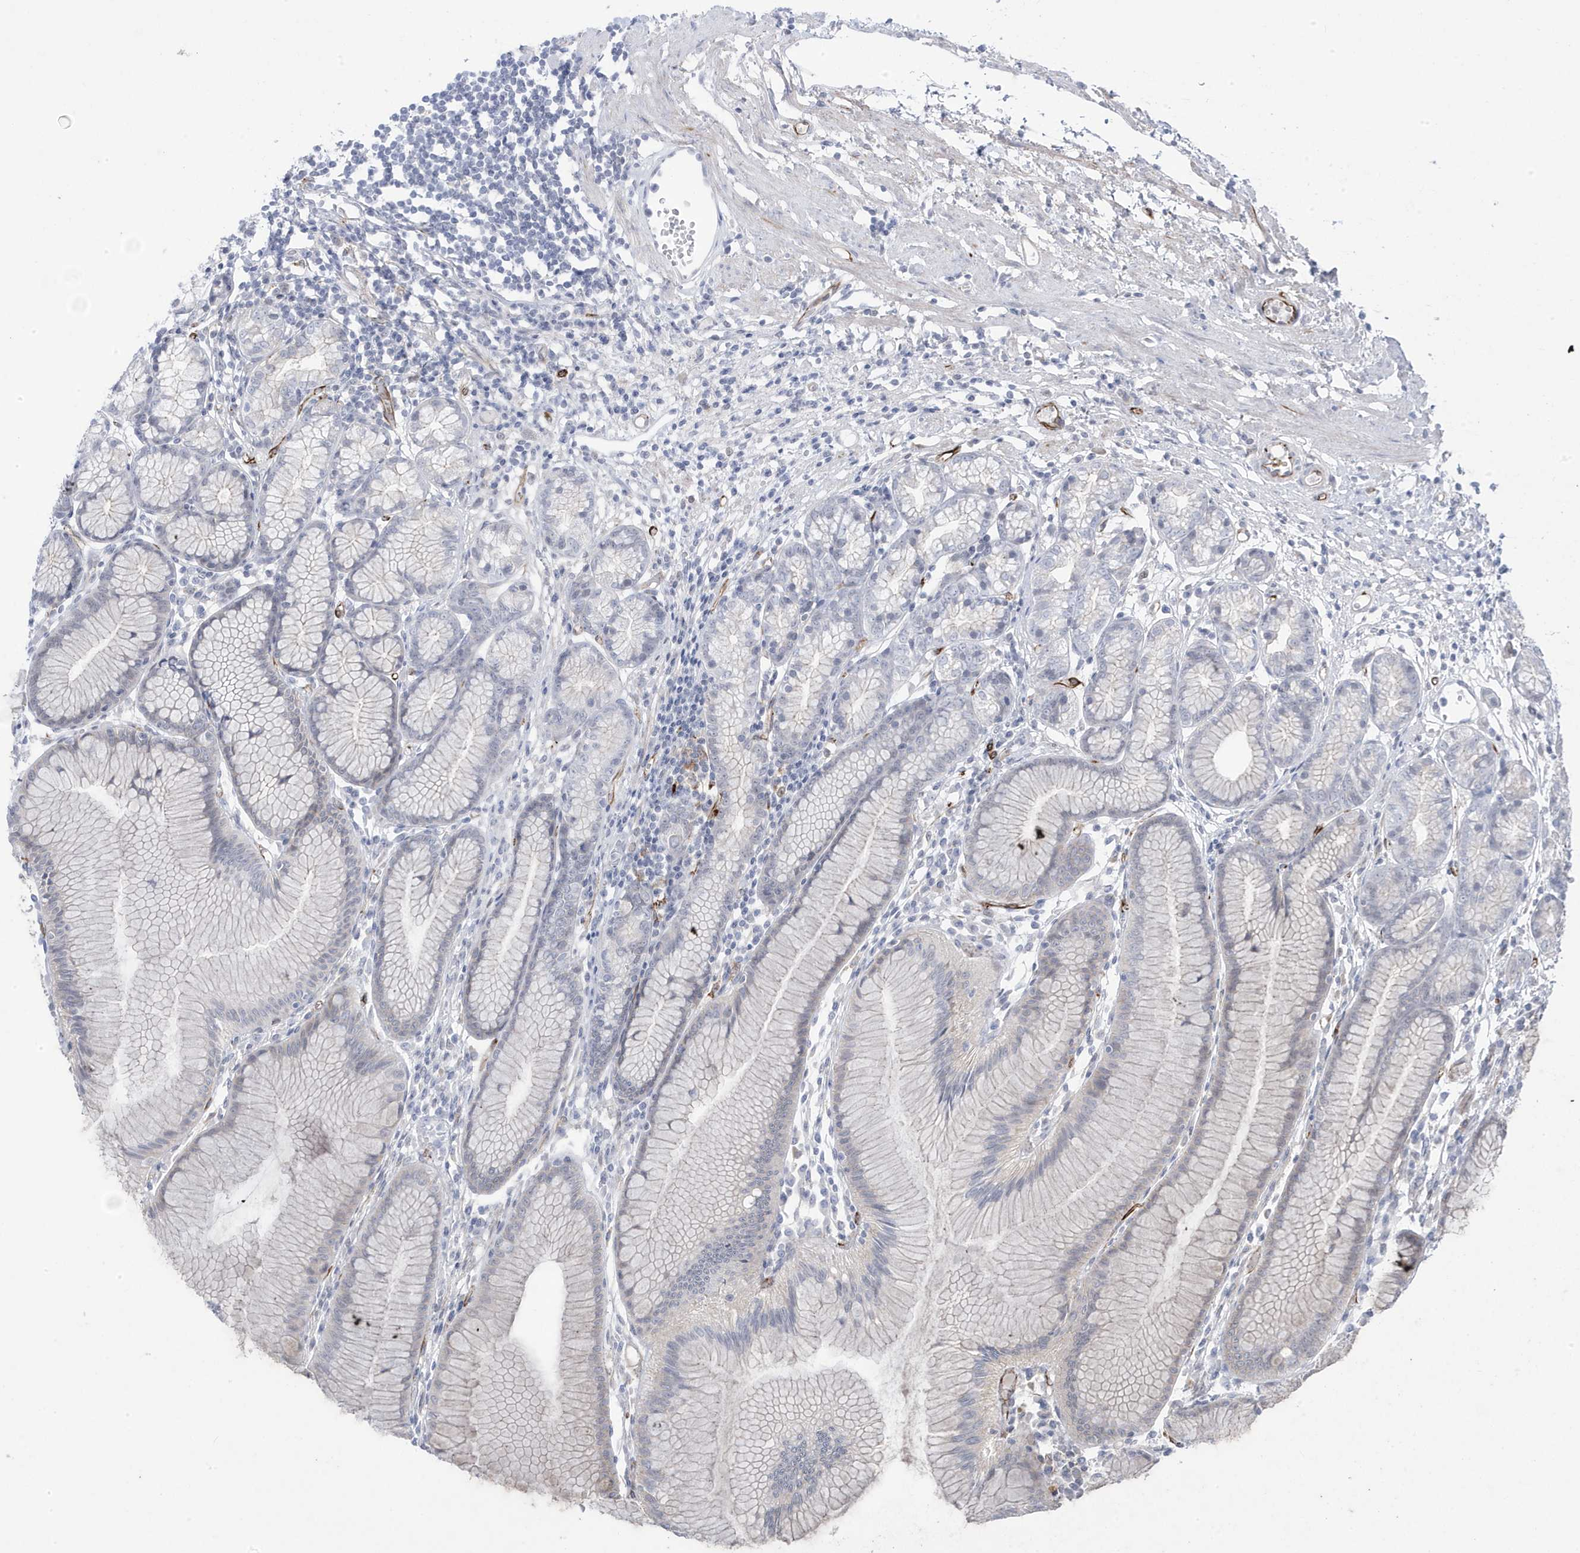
{"staining": {"intensity": "negative", "quantity": "none", "location": "none"}, "tissue": "stomach", "cell_type": "Glandular cells", "image_type": "normal", "snomed": [{"axis": "morphology", "description": "Normal tissue, NOS"}, {"axis": "topography", "description": "Stomach"}], "caption": "DAB (3,3'-diaminobenzidine) immunohistochemical staining of normal human stomach demonstrates no significant expression in glandular cells.", "gene": "ADAMTSL3", "patient": {"sex": "female", "age": 57}}